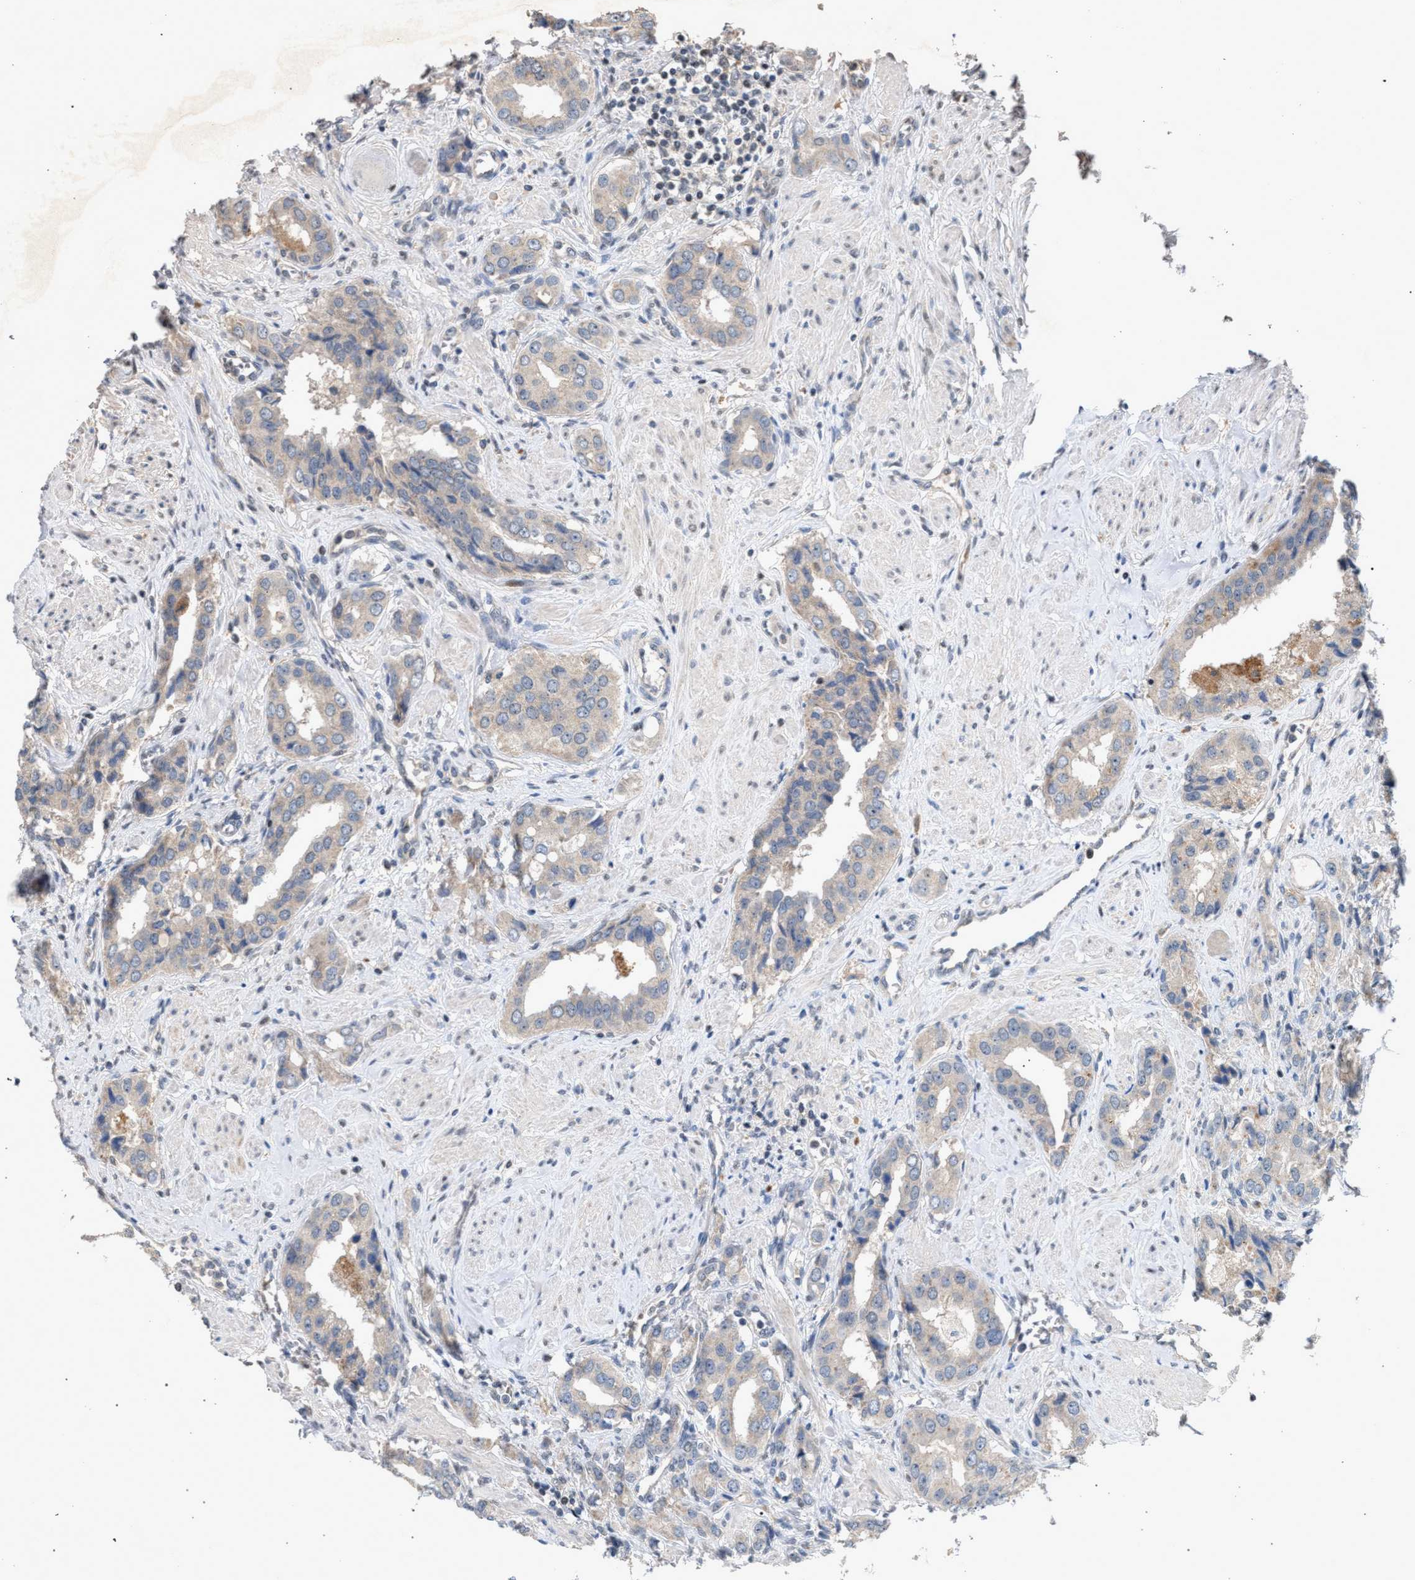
{"staining": {"intensity": "negative", "quantity": "none", "location": "none"}, "tissue": "prostate cancer", "cell_type": "Tumor cells", "image_type": "cancer", "snomed": [{"axis": "morphology", "description": "Adenocarcinoma, High grade"}, {"axis": "topography", "description": "Prostate"}], "caption": "A high-resolution micrograph shows IHC staining of prostate high-grade adenocarcinoma, which displays no significant expression in tumor cells.", "gene": "TECPR1", "patient": {"sex": "male", "age": 52}}